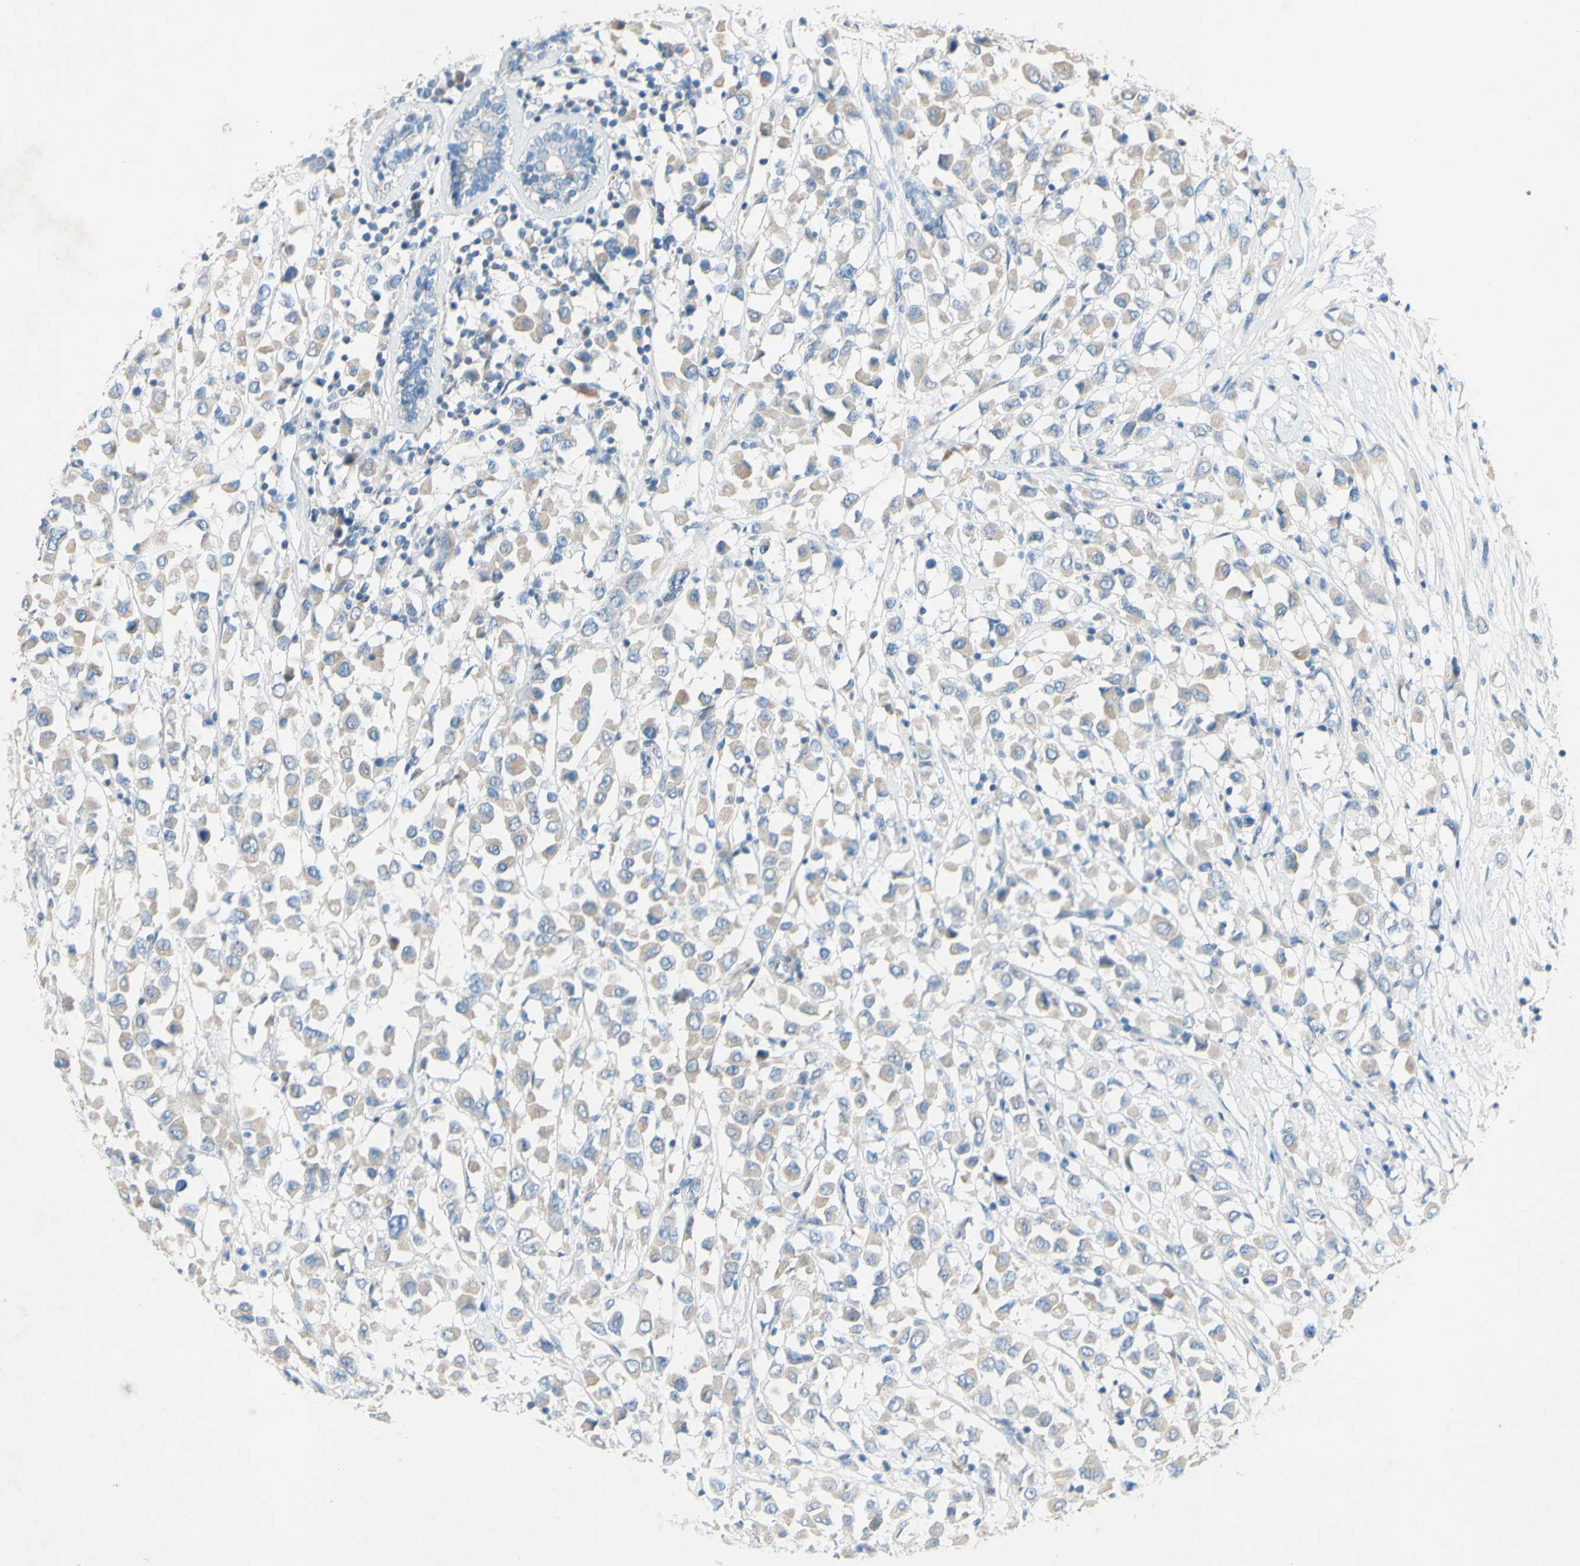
{"staining": {"intensity": "negative", "quantity": "none", "location": "none"}, "tissue": "breast cancer", "cell_type": "Tumor cells", "image_type": "cancer", "snomed": [{"axis": "morphology", "description": "Duct carcinoma"}, {"axis": "topography", "description": "Breast"}], "caption": "An IHC micrograph of breast cancer (invasive ductal carcinoma) is shown. There is no staining in tumor cells of breast cancer (invasive ductal carcinoma). The staining was performed using DAB to visualize the protein expression in brown, while the nuclei were stained in blue with hematoxylin (Magnification: 20x).", "gene": "ACADL", "patient": {"sex": "female", "age": 61}}